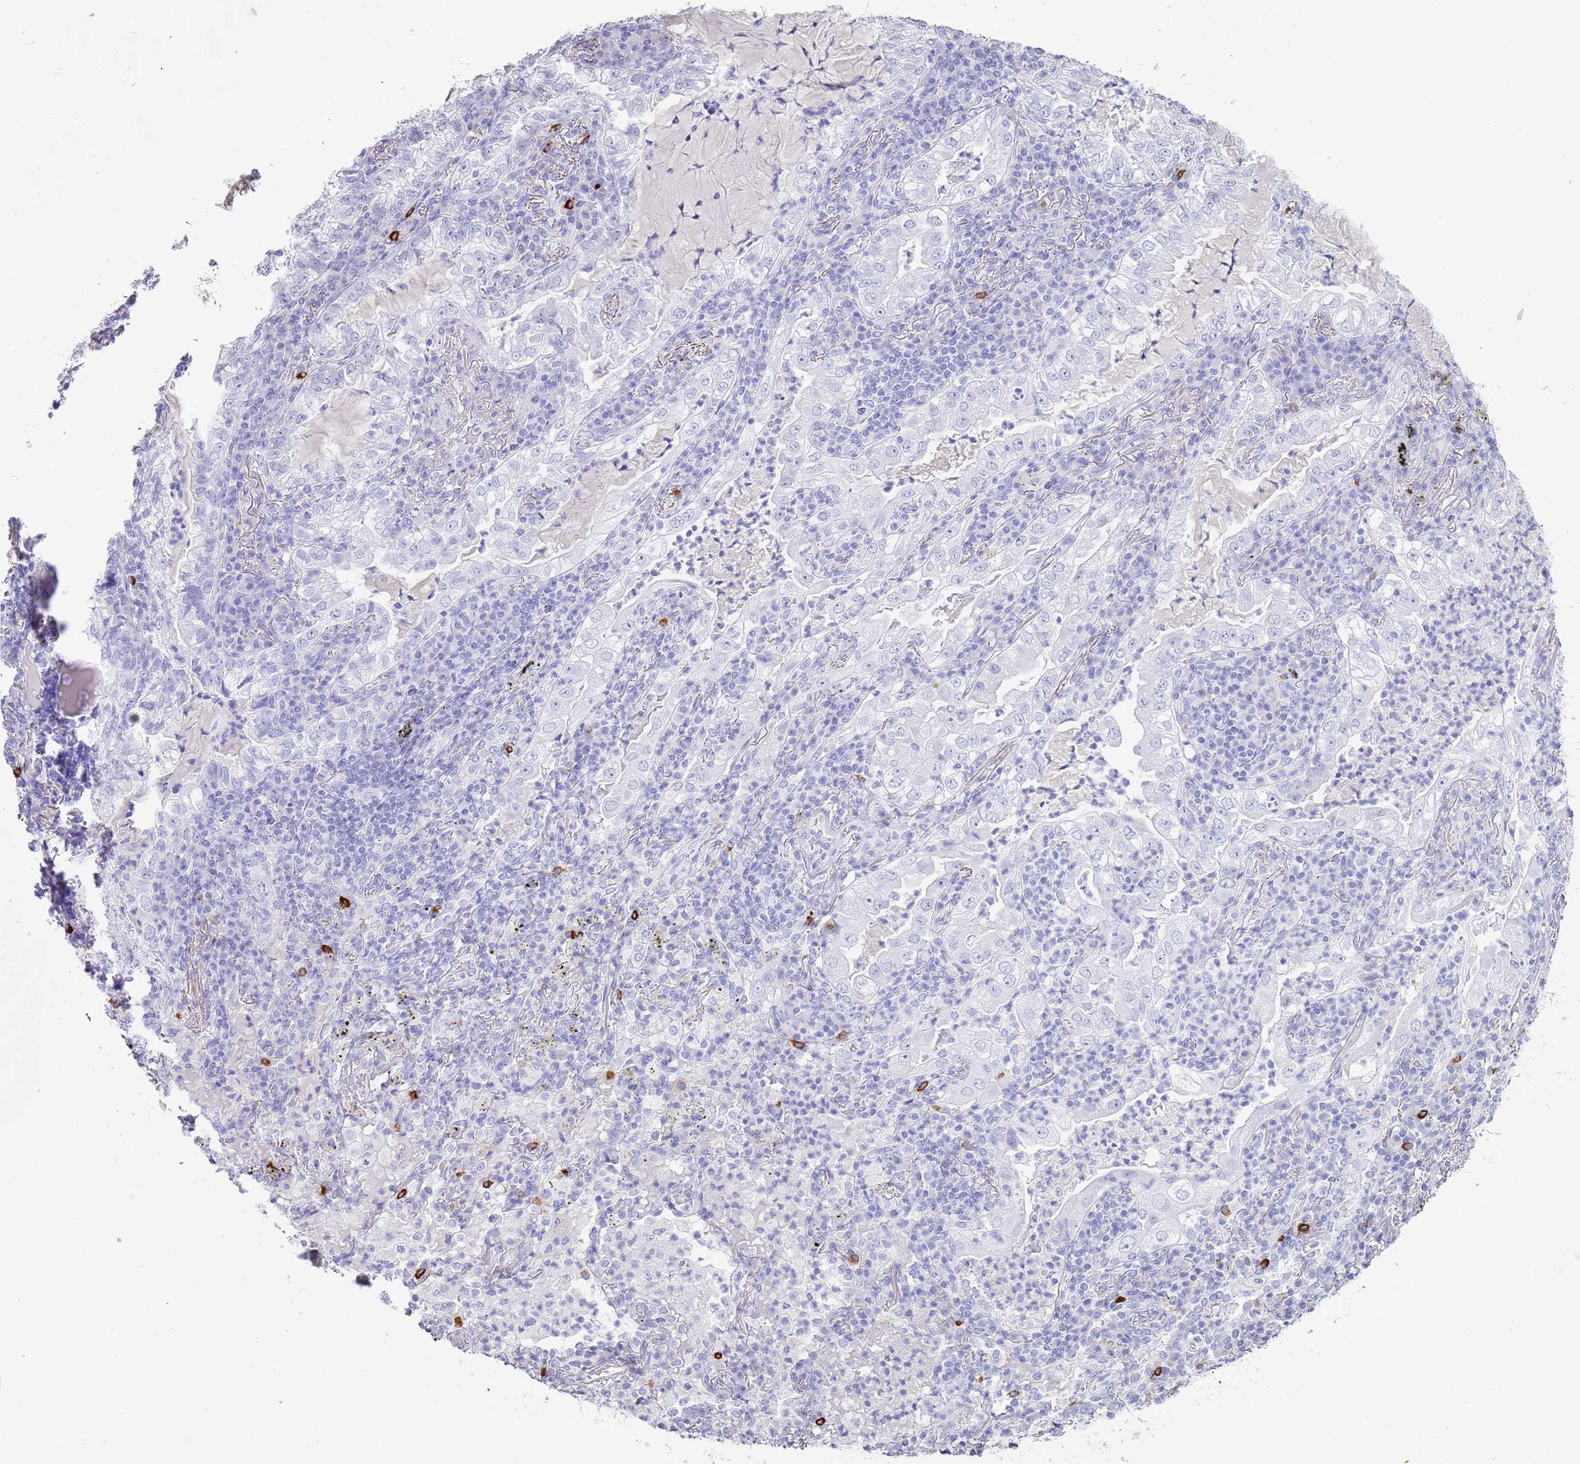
{"staining": {"intensity": "negative", "quantity": "none", "location": "none"}, "tissue": "lung cancer", "cell_type": "Tumor cells", "image_type": "cancer", "snomed": [{"axis": "morphology", "description": "Adenocarcinoma, NOS"}, {"axis": "topography", "description": "Lung"}], "caption": "Tumor cells show no significant protein expression in lung cancer (adenocarcinoma). (DAB (3,3'-diaminobenzidine) immunohistochemistry with hematoxylin counter stain).", "gene": "MYADML2", "patient": {"sex": "female", "age": 73}}